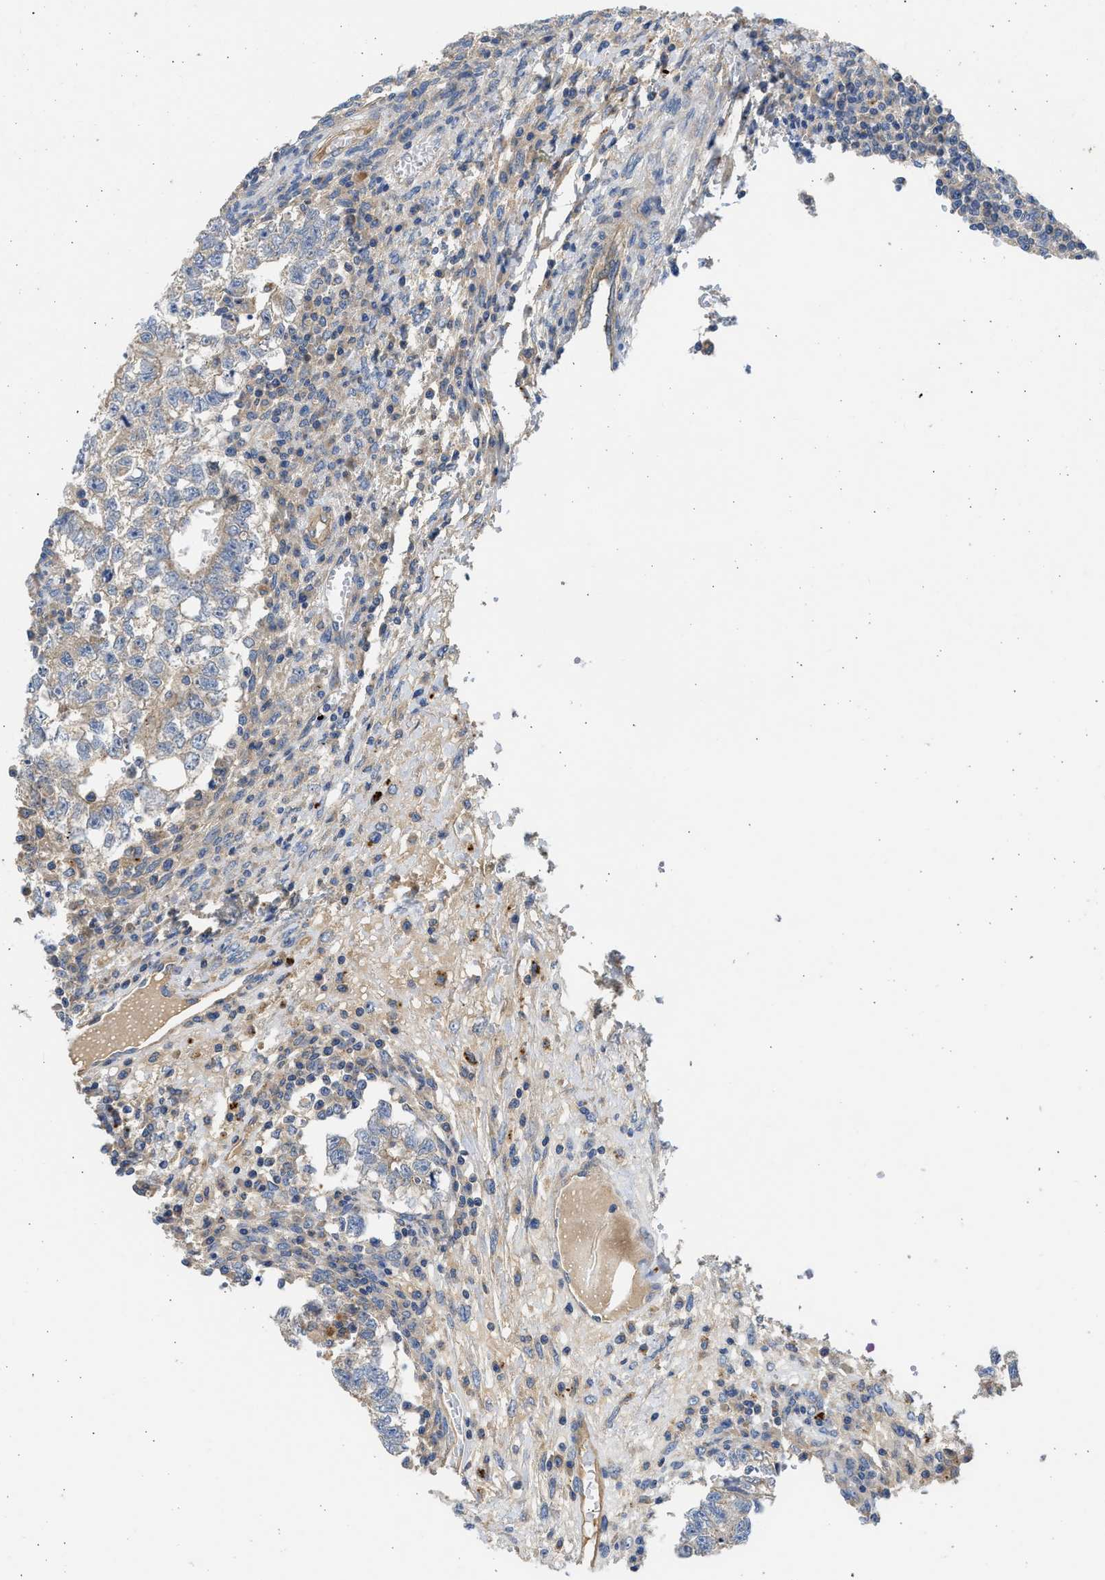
{"staining": {"intensity": "weak", "quantity": "25%-75%", "location": "cytoplasmic/membranous"}, "tissue": "testis cancer", "cell_type": "Tumor cells", "image_type": "cancer", "snomed": [{"axis": "morphology", "description": "Seminoma, NOS"}, {"axis": "morphology", "description": "Carcinoma, Embryonal, NOS"}, {"axis": "topography", "description": "Testis"}], "caption": "Immunohistochemistry (IHC) (DAB (3,3'-diaminobenzidine)) staining of human testis cancer (seminoma) exhibits weak cytoplasmic/membranous protein expression in approximately 25%-75% of tumor cells. (DAB (3,3'-diaminobenzidine) IHC, brown staining for protein, blue staining for nuclei).", "gene": "CSRNP2", "patient": {"sex": "male", "age": 38}}